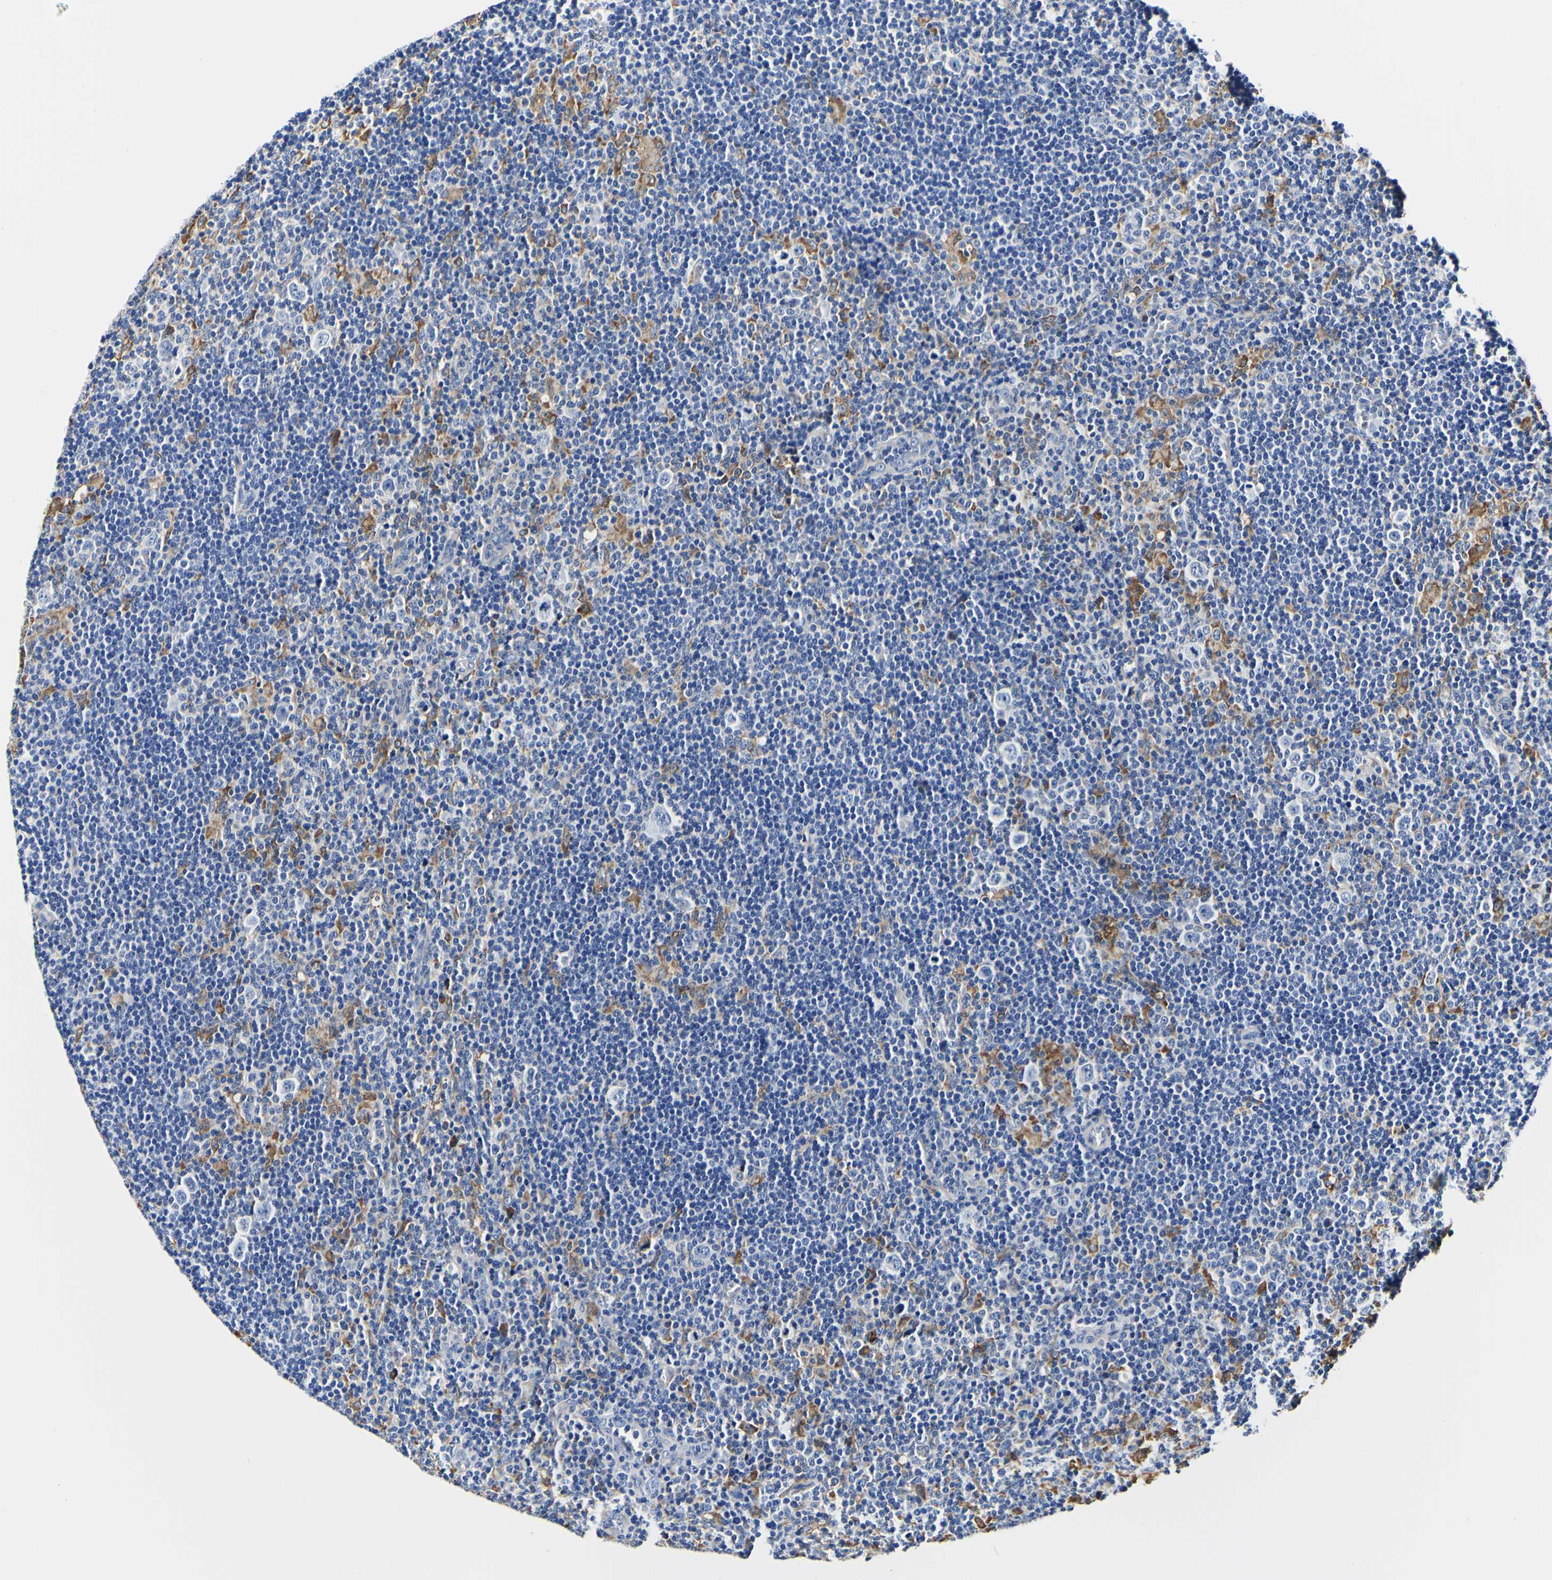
{"staining": {"intensity": "negative", "quantity": "none", "location": "none"}, "tissue": "lymphoma", "cell_type": "Tumor cells", "image_type": "cancer", "snomed": [{"axis": "morphology", "description": "Hodgkin's disease, NOS"}, {"axis": "topography", "description": "Lymph node"}], "caption": "IHC of Hodgkin's disease shows no positivity in tumor cells.", "gene": "P4HB", "patient": {"sex": "female", "age": 57}}